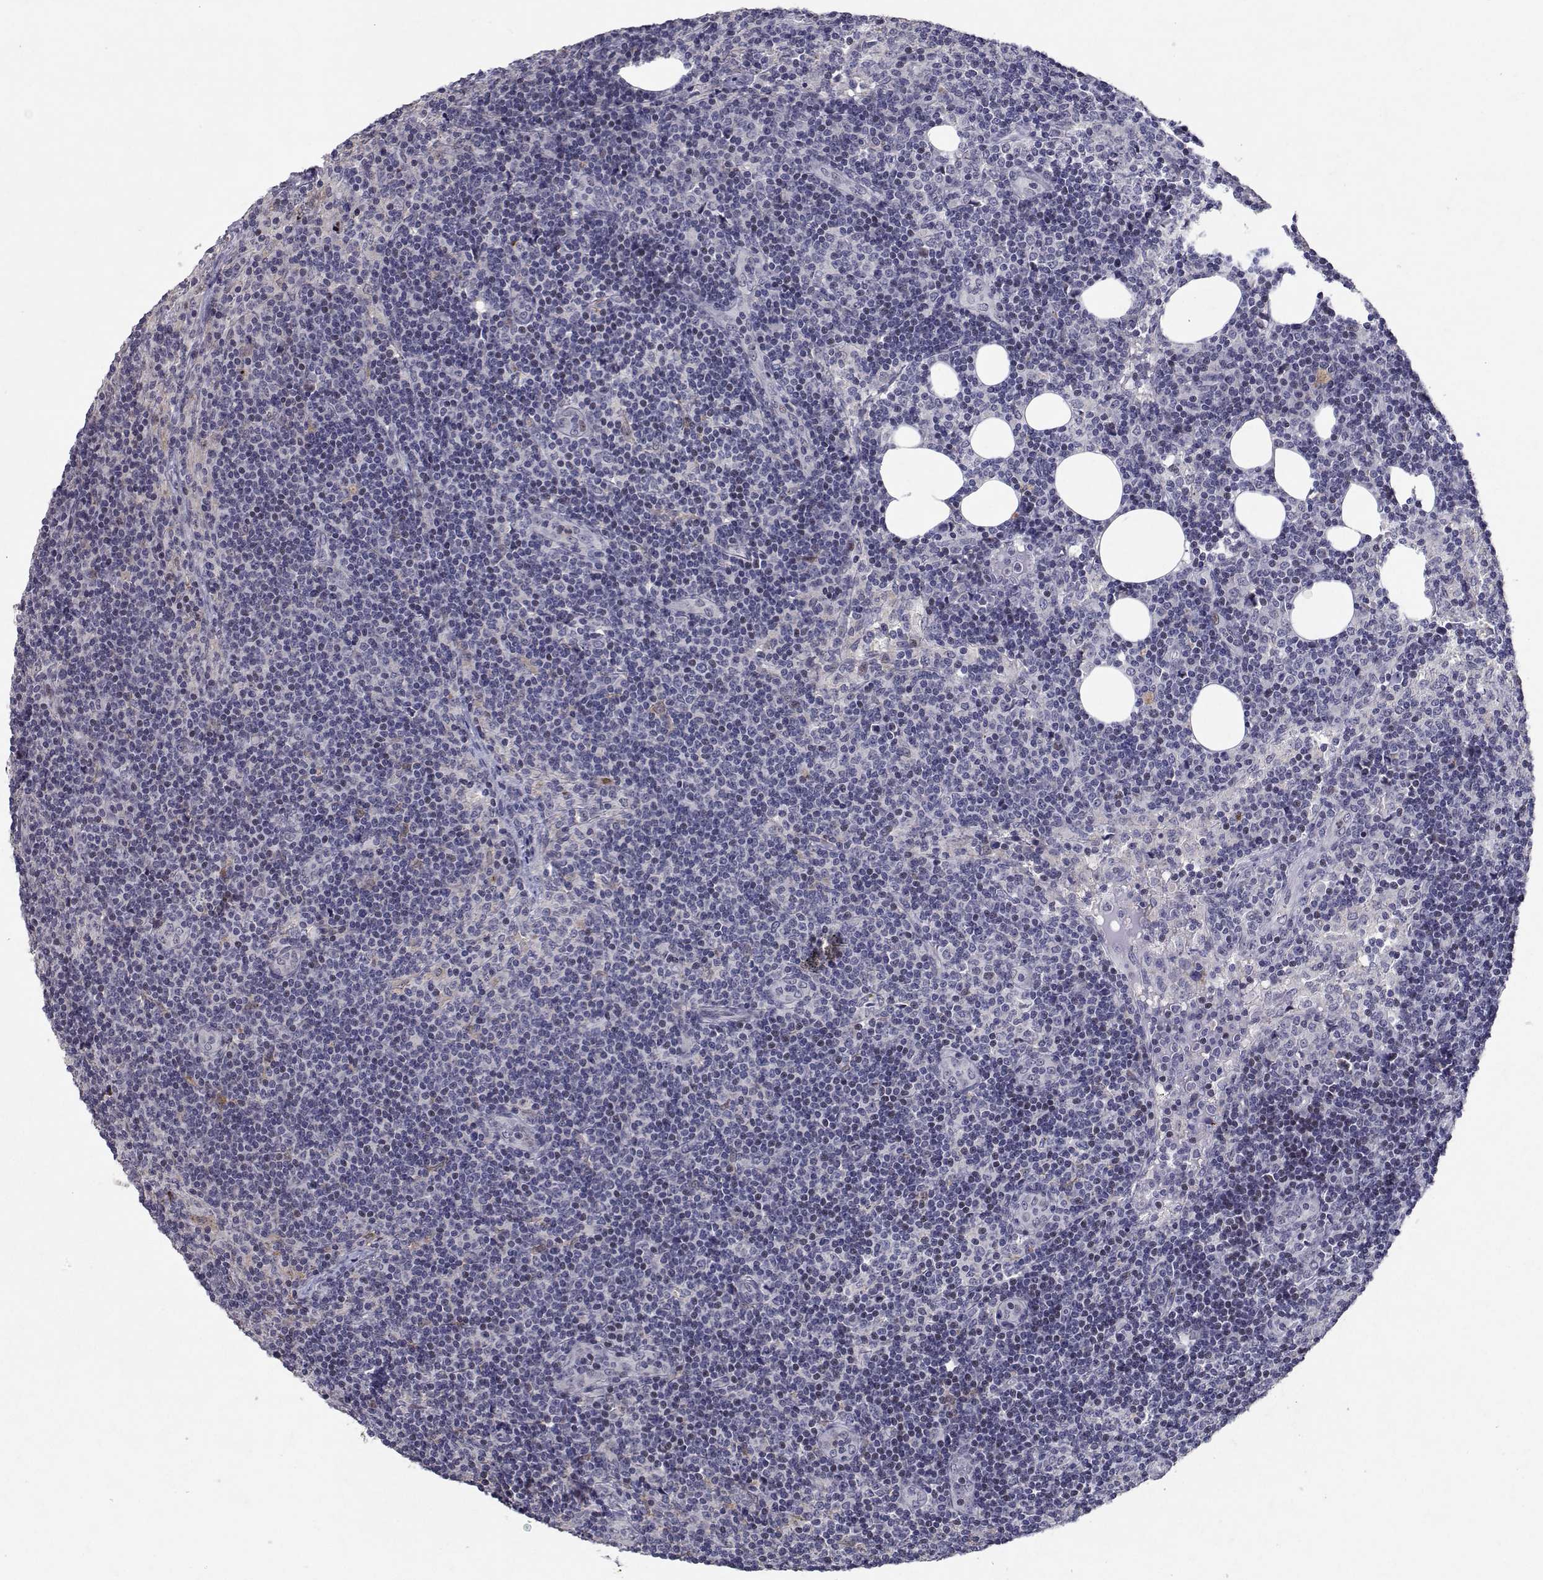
{"staining": {"intensity": "negative", "quantity": "none", "location": "none"}, "tissue": "lymph node", "cell_type": "Non-germinal center cells", "image_type": "normal", "snomed": [{"axis": "morphology", "description": "Normal tissue, NOS"}, {"axis": "topography", "description": "Lymph node"}], "caption": "DAB immunohistochemical staining of normal human lymph node displays no significant staining in non-germinal center cells. Nuclei are stained in blue.", "gene": "RBPJL", "patient": {"sex": "female", "age": 41}}